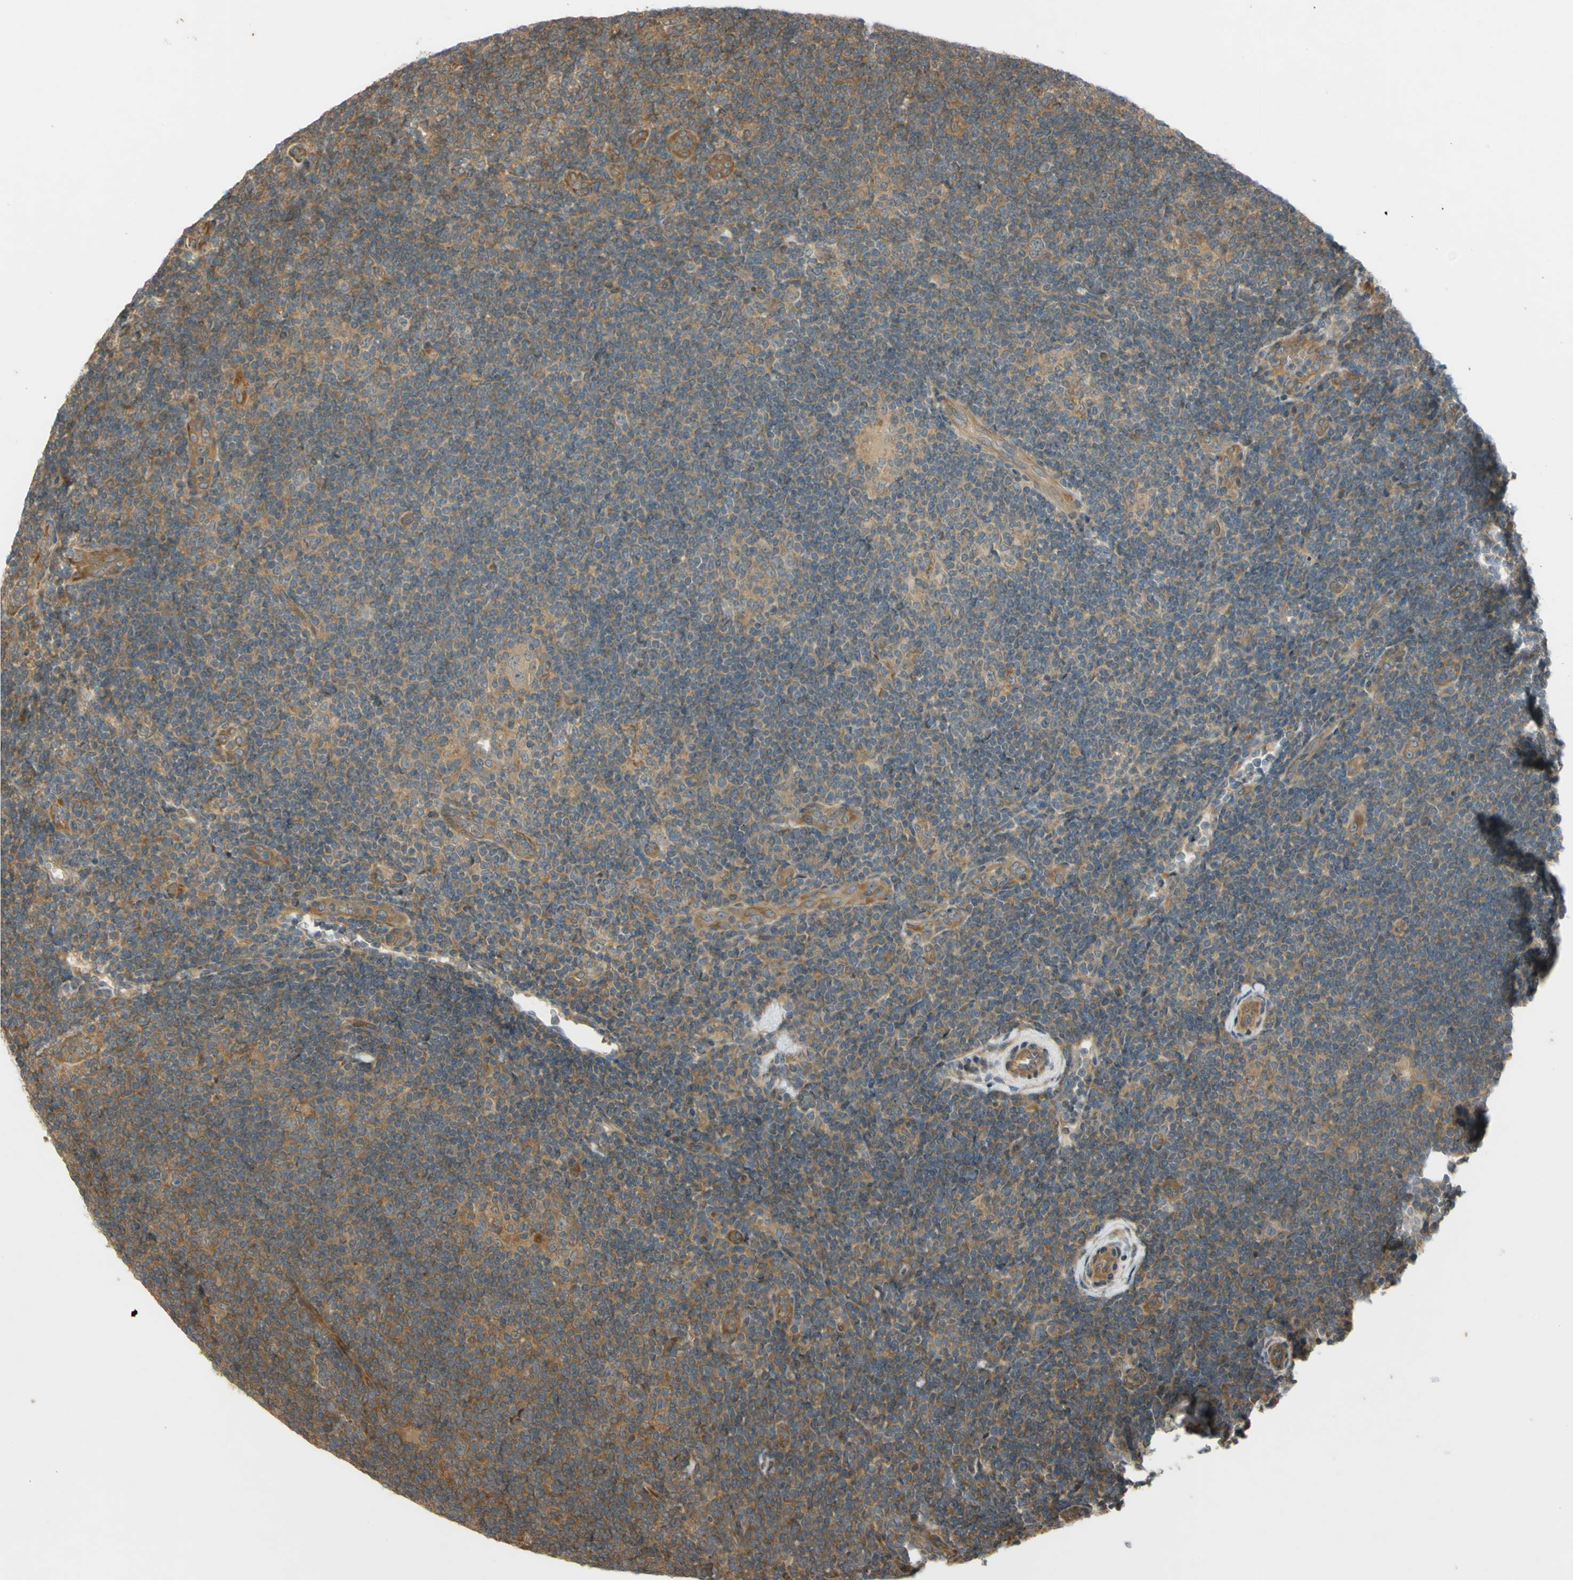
{"staining": {"intensity": "weak", "quantity": ">75%", "location": "cytoplasmic/membranous"}, "tissue": "lymphoma", "cell_type": "Tumor cells", "image_type": "cancer", "snomed": [{"axis": "morphology", "description": "Hodgkin's disease, NOS"}, {"axis": "topography", "description": "Lymph node"}], "caption": "Hodgkin's disease stained for a protein displays weak cytoplasmic/membranous positivity in tumor cells.", "gene": "FLII", "patient": {"sex": "female", "age": 57}}